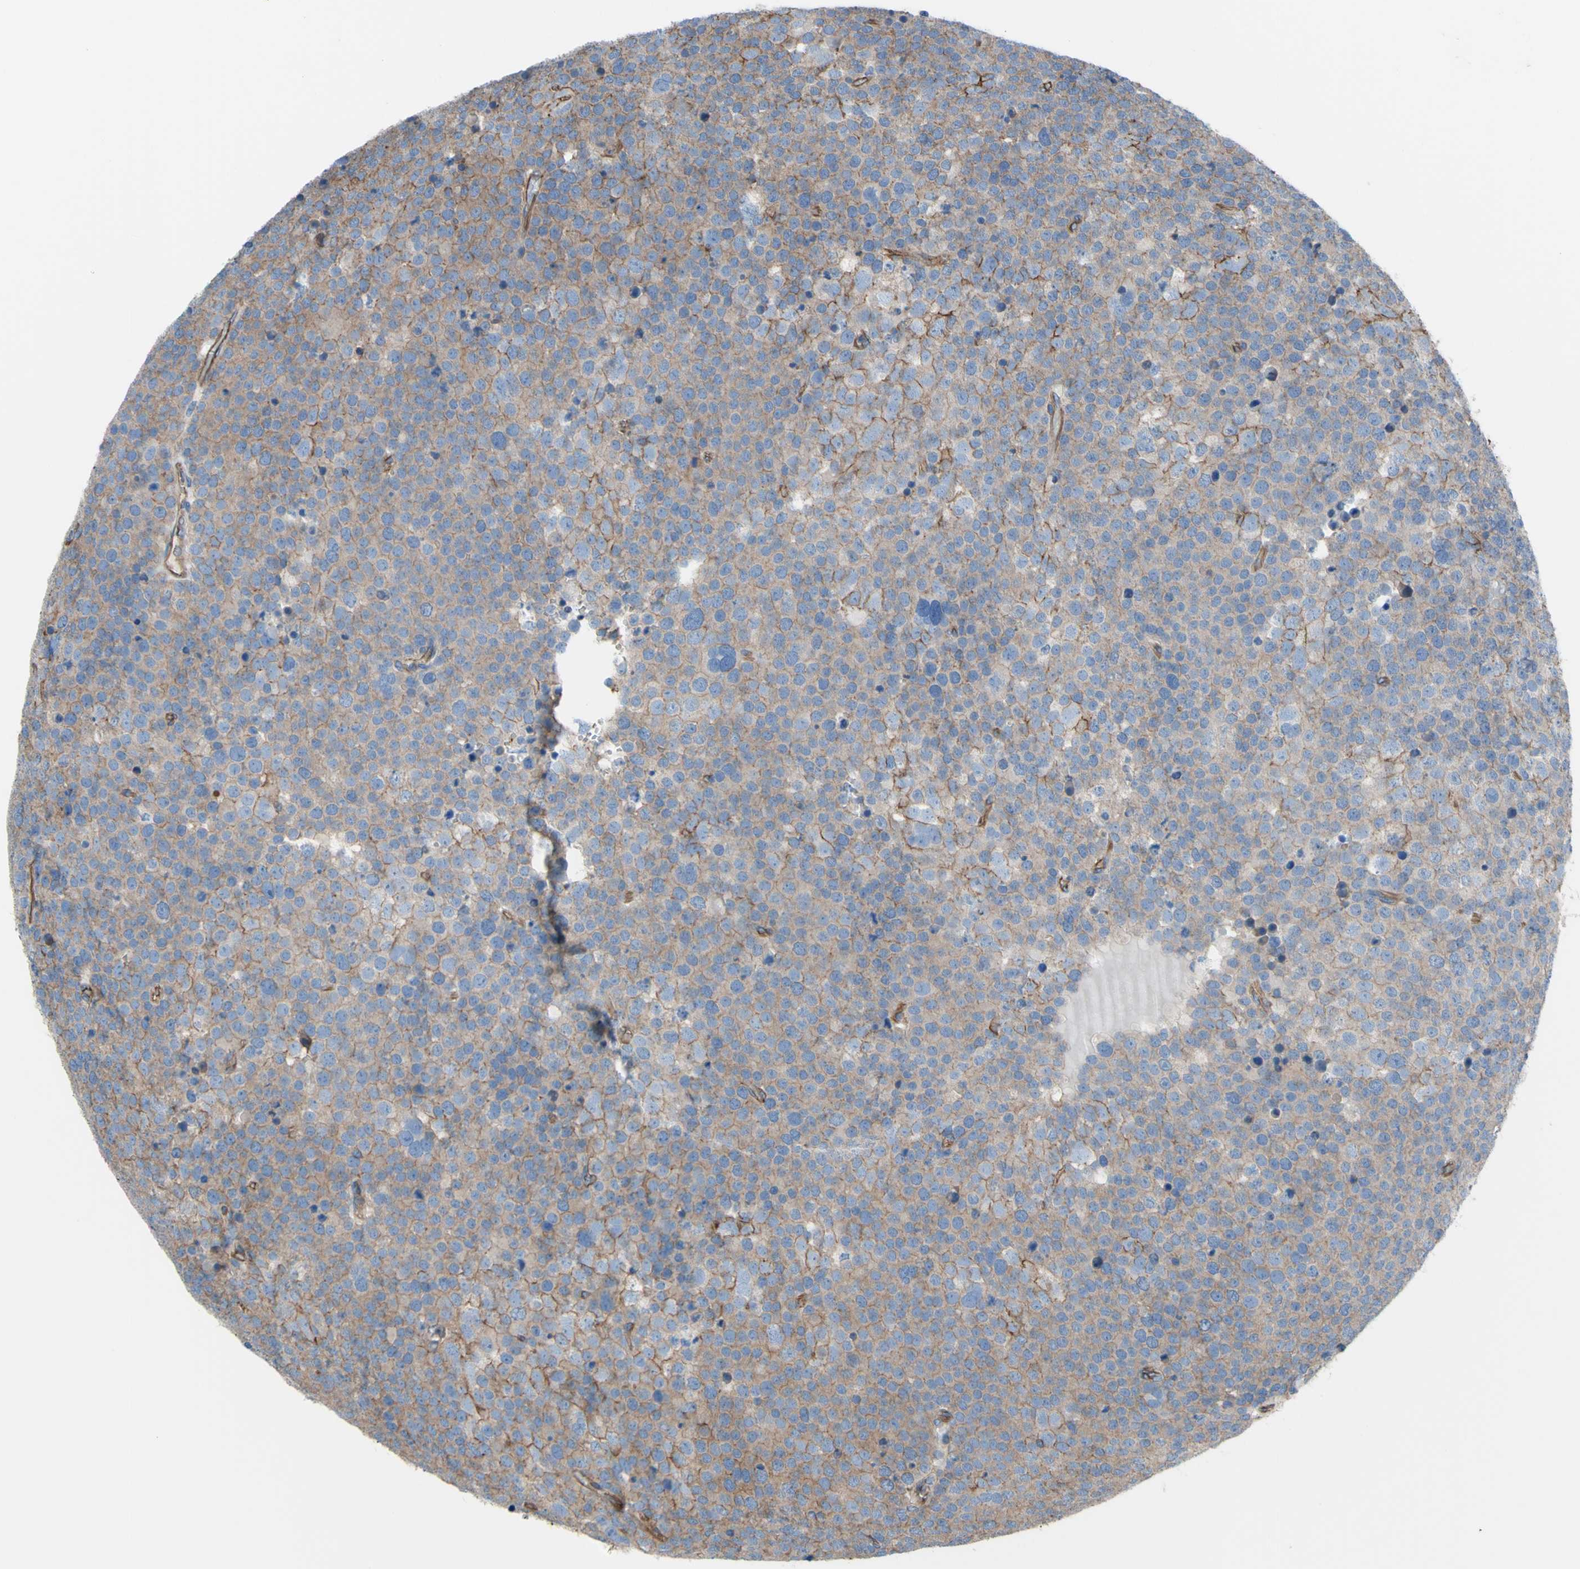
{"staining": {"intensity": "moderate", "quantity": ">75%", "location": "cytoplasmic/membranous"}, "tissue": "testis cancer", "cell_type": "Tumor cells", "image_type": "cancer", "snomed": [{"axis": "morphology", "description": "Seminoma, NOS"}, {"axis": "topography", "description": "Testis"}], "caption": "Immunohistochemical staining of testis cancer (seminoma) reveals moderate cytoplasmic/membranous protein staining in about >75% of tumor cells.", "gene": "TPBG", "patient": {"sex": "male", "age": 71}}